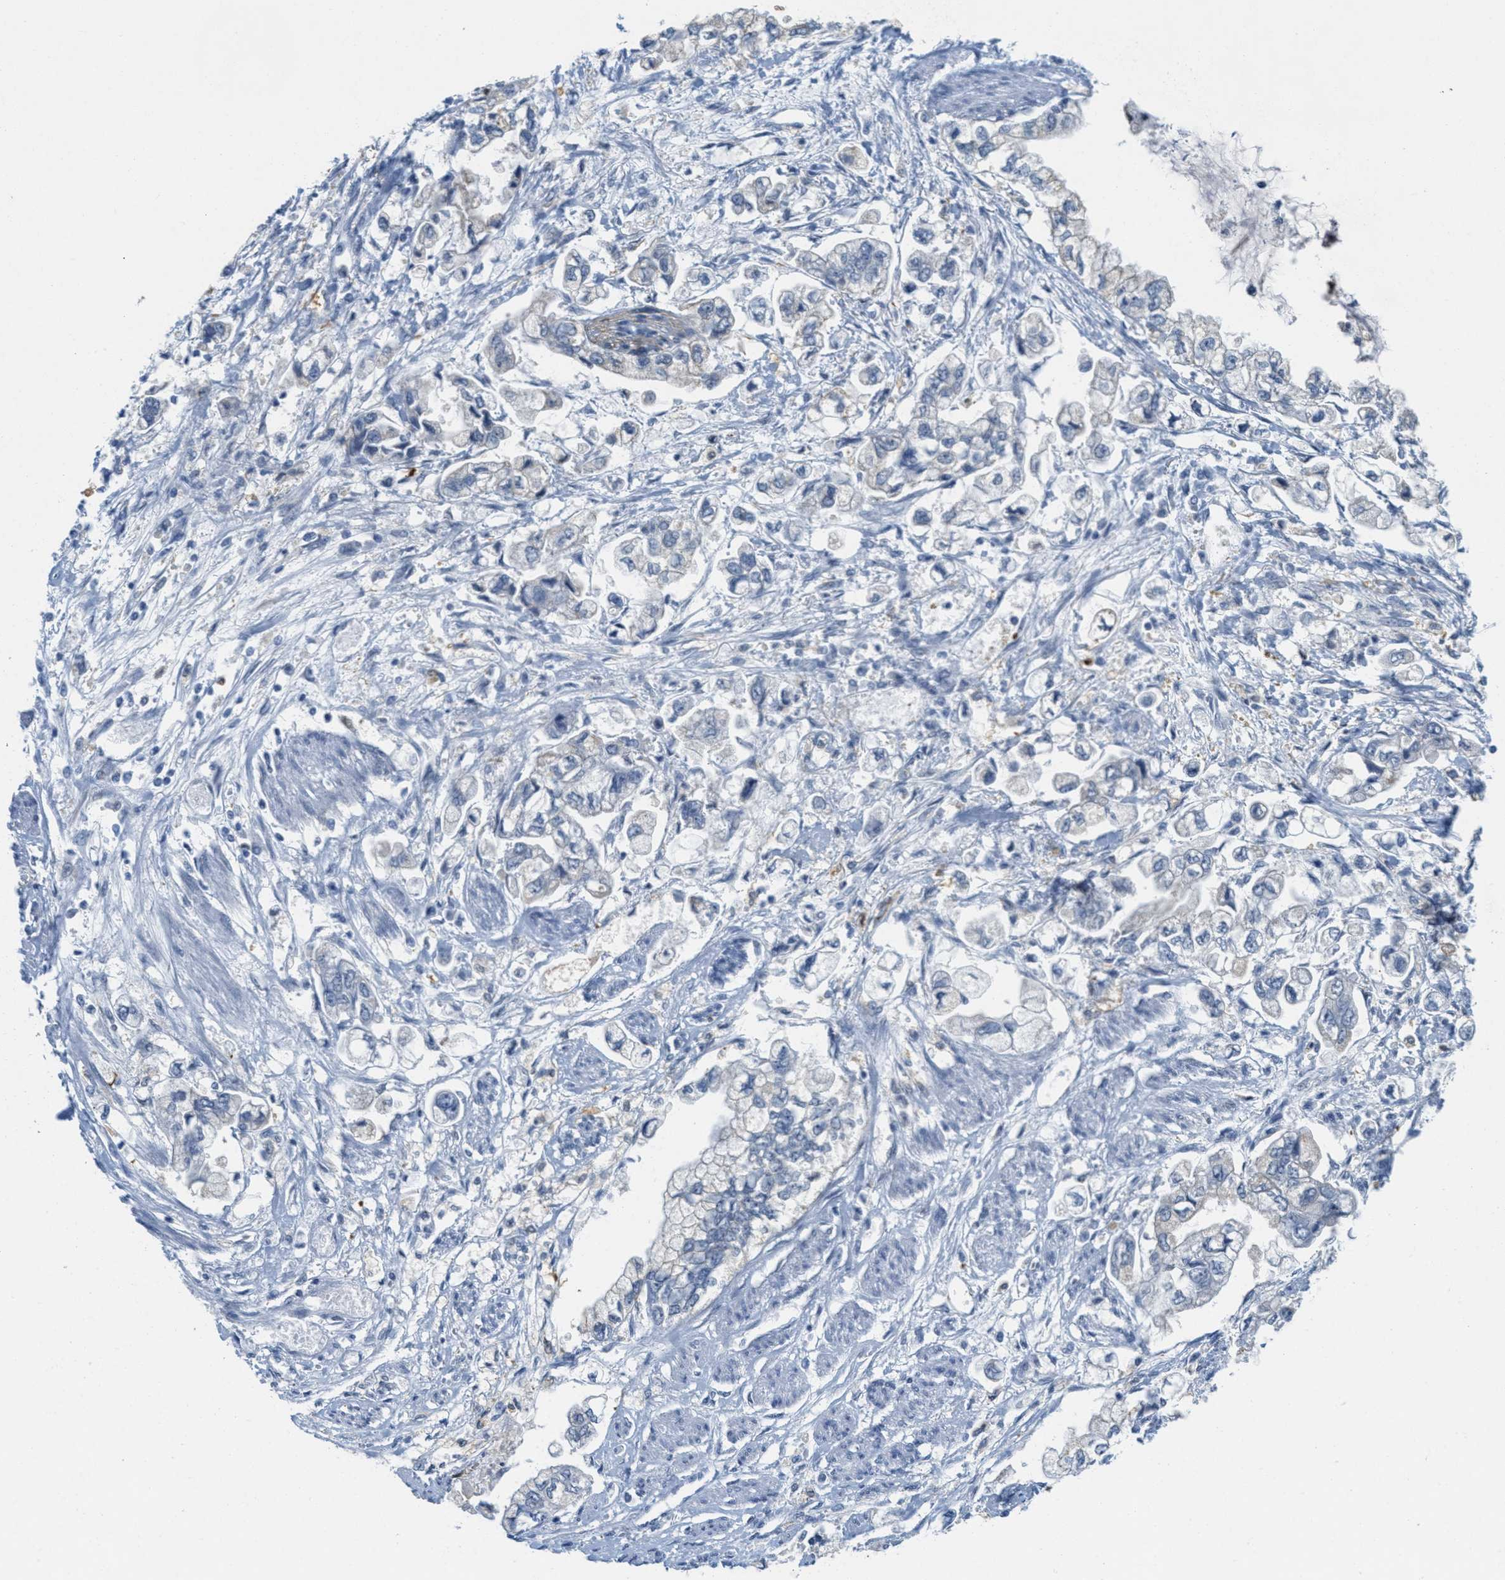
{"staining": {"intensity": "negative", "quantity": "none", "location": "none"}, "tissue": "stomach cancer", "cell_type": "Tumor cells", "image_type": "cancer", "snomed": [{"axis": "morphology", "description": "Normal tissue, NOS"}, {"axis": "morphology", "description": "Adenocarcinoma, NOS"}, {"axis": "topography", "description": "Stomach"}], "caption": "The photomicrograph reveals no staining of tumor cells in adenocarcinoma (stomach).", "gene": "HS3ST2", "patient": {"sex": "male", "age": 62}}